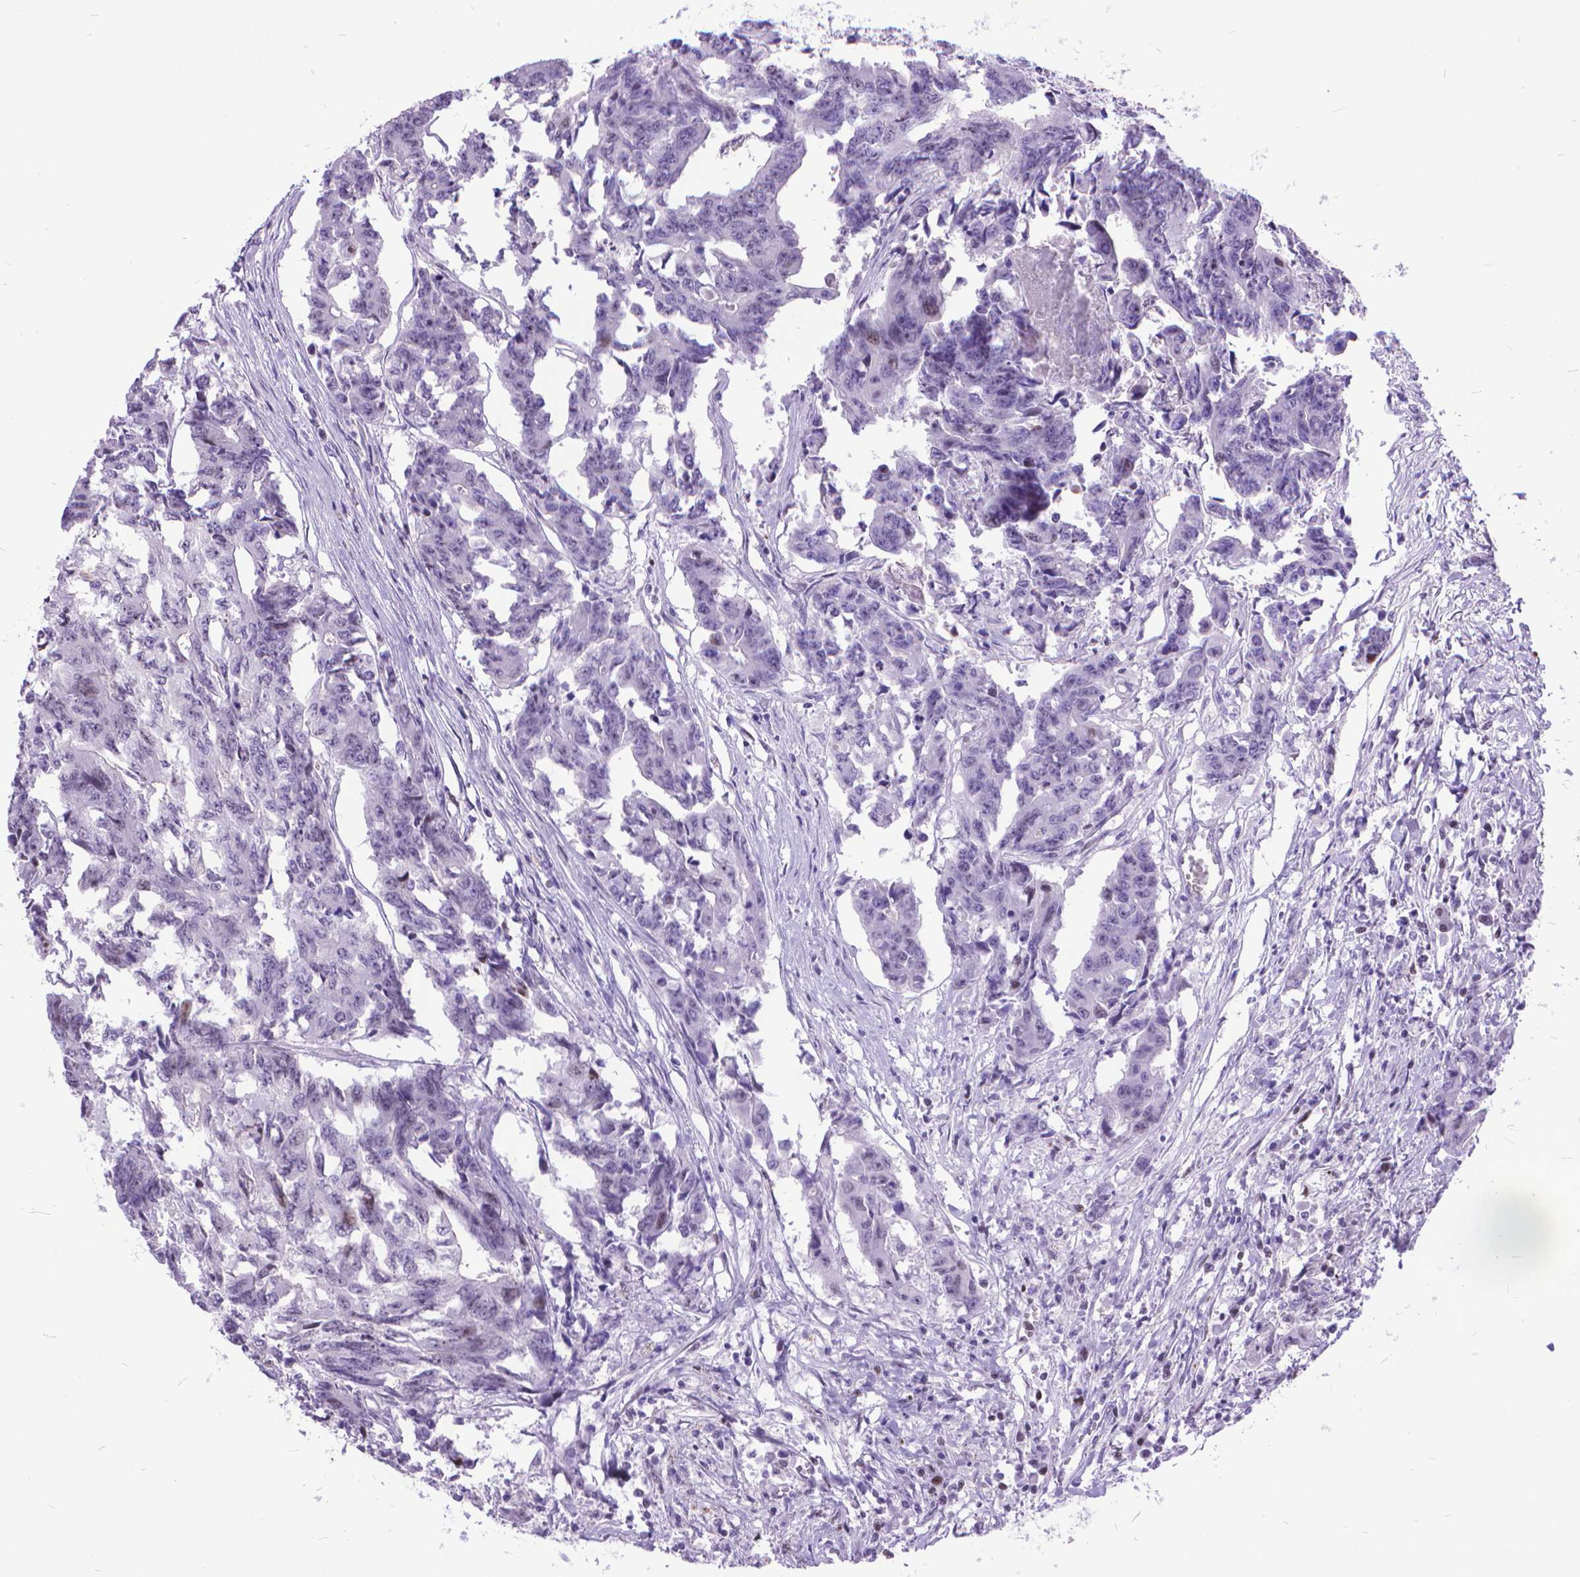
{"staining": {"intensity": "negative", "quantity": "none", "location": "none"}, "tissue": "colorectal cancer", "cell_type": "Tumor cells", "image_type": "cancer", "snomed": [{"axis": "morphology", "description": "Adenocarcinoma, NOS"}, {"axis": "topography", "description": "Rectum"}], "caption": "DAB (3,3'-diaminobenzidine) immunohistochemical staining of human colorectal cancer displays no significant expression in tumor cells.", "gene": "POLE4", "patient": {"sex": "male", "age": 54}}